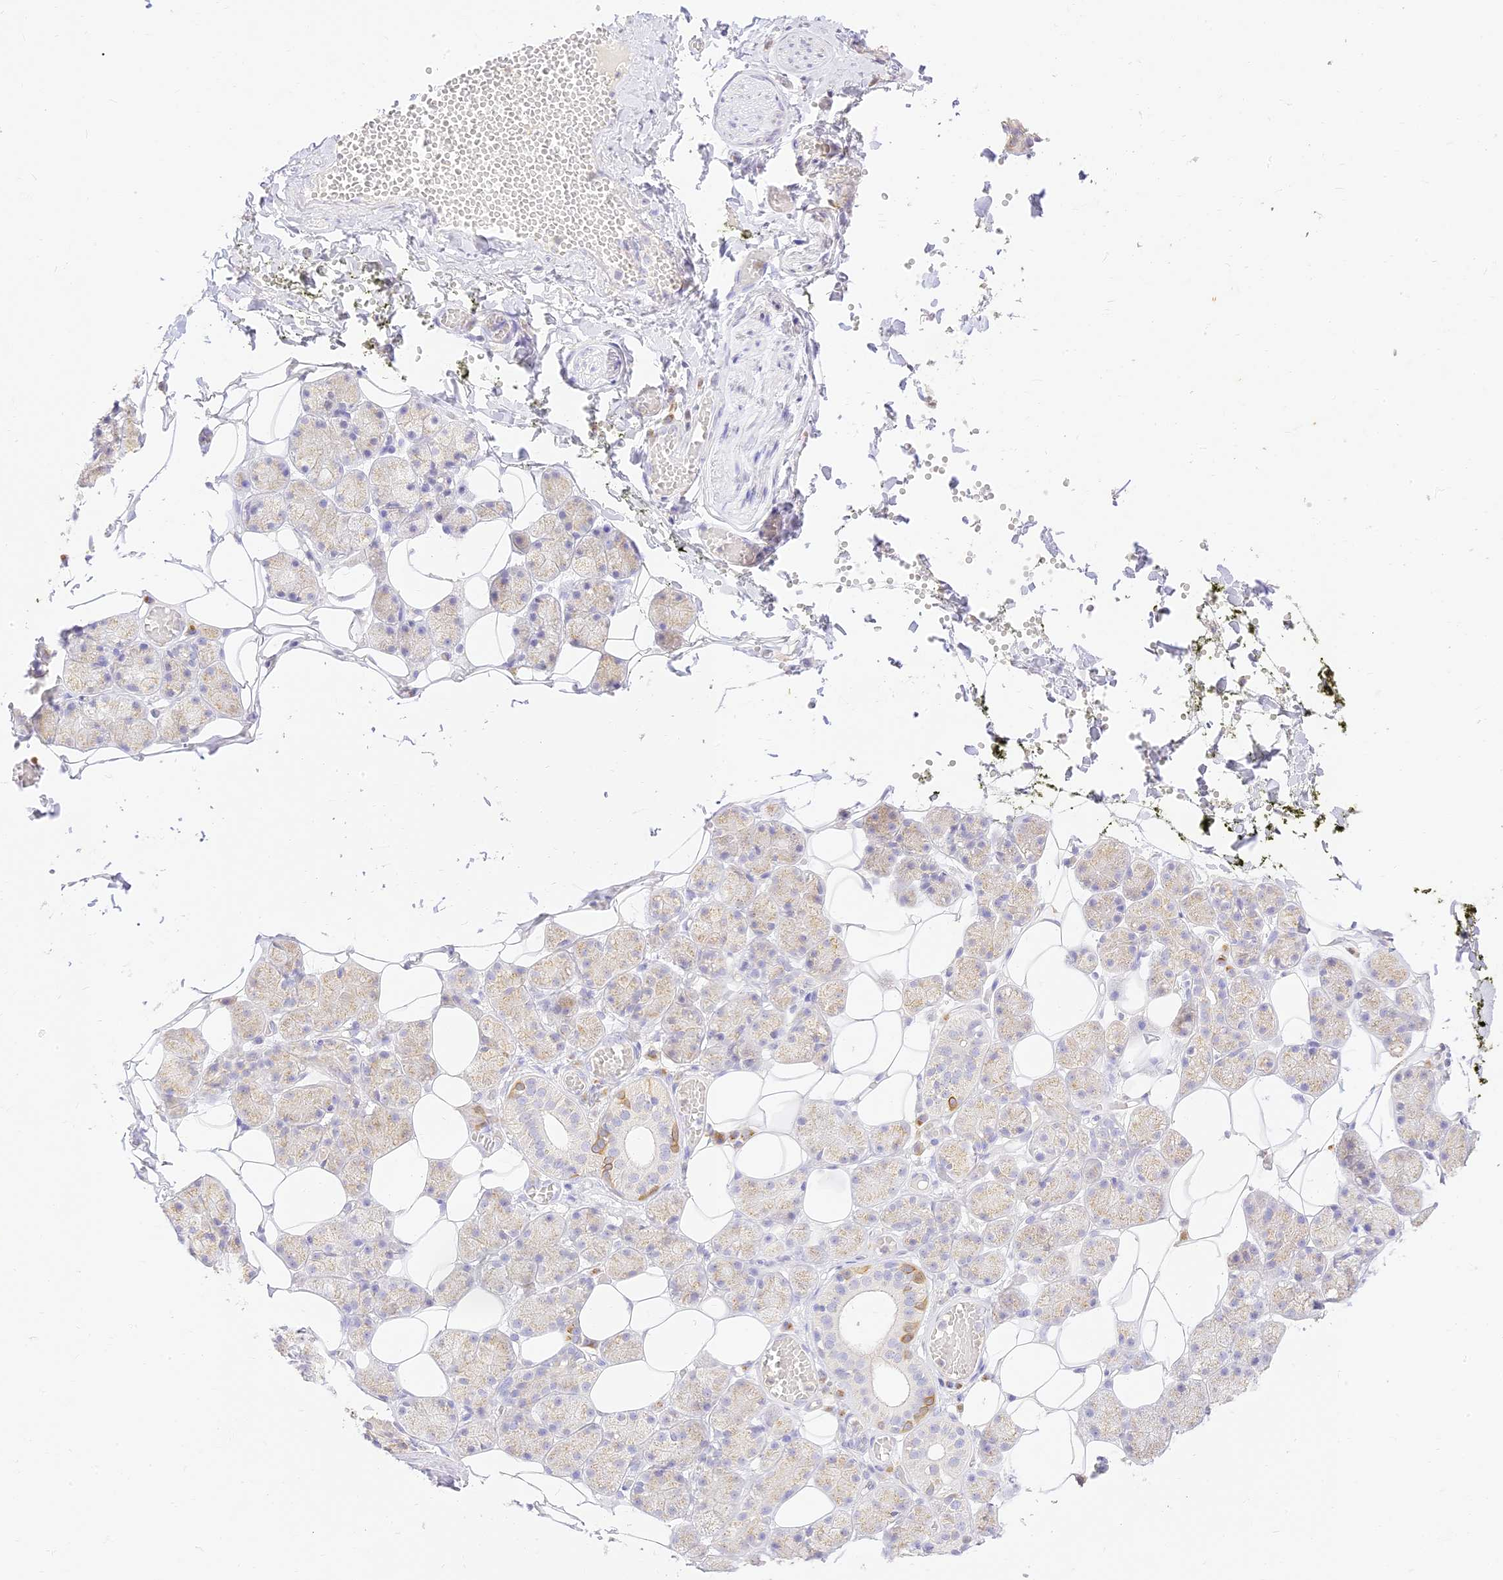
{"staining": {"intensity": "weak", "quantity": "25%-75%", "location": "cytoplasmic/membranous"}, "tissue": "salivary gland", "cell_type": "Glandular cells", "image_type": "normal", "snomed": [{"axis": "morphology", "description": "Normal tissue, NOS"}, {"axis": "topography", "description": "Salivary gland"}], "caption": "Protein expression by IHC reveals weak cytoplasmic/membranous expression in approximately 25%-75% of glandular cells in unremarkable salivary gland.", "gene": "SEC13", "patient": {"sex": "female", "age": 33}}